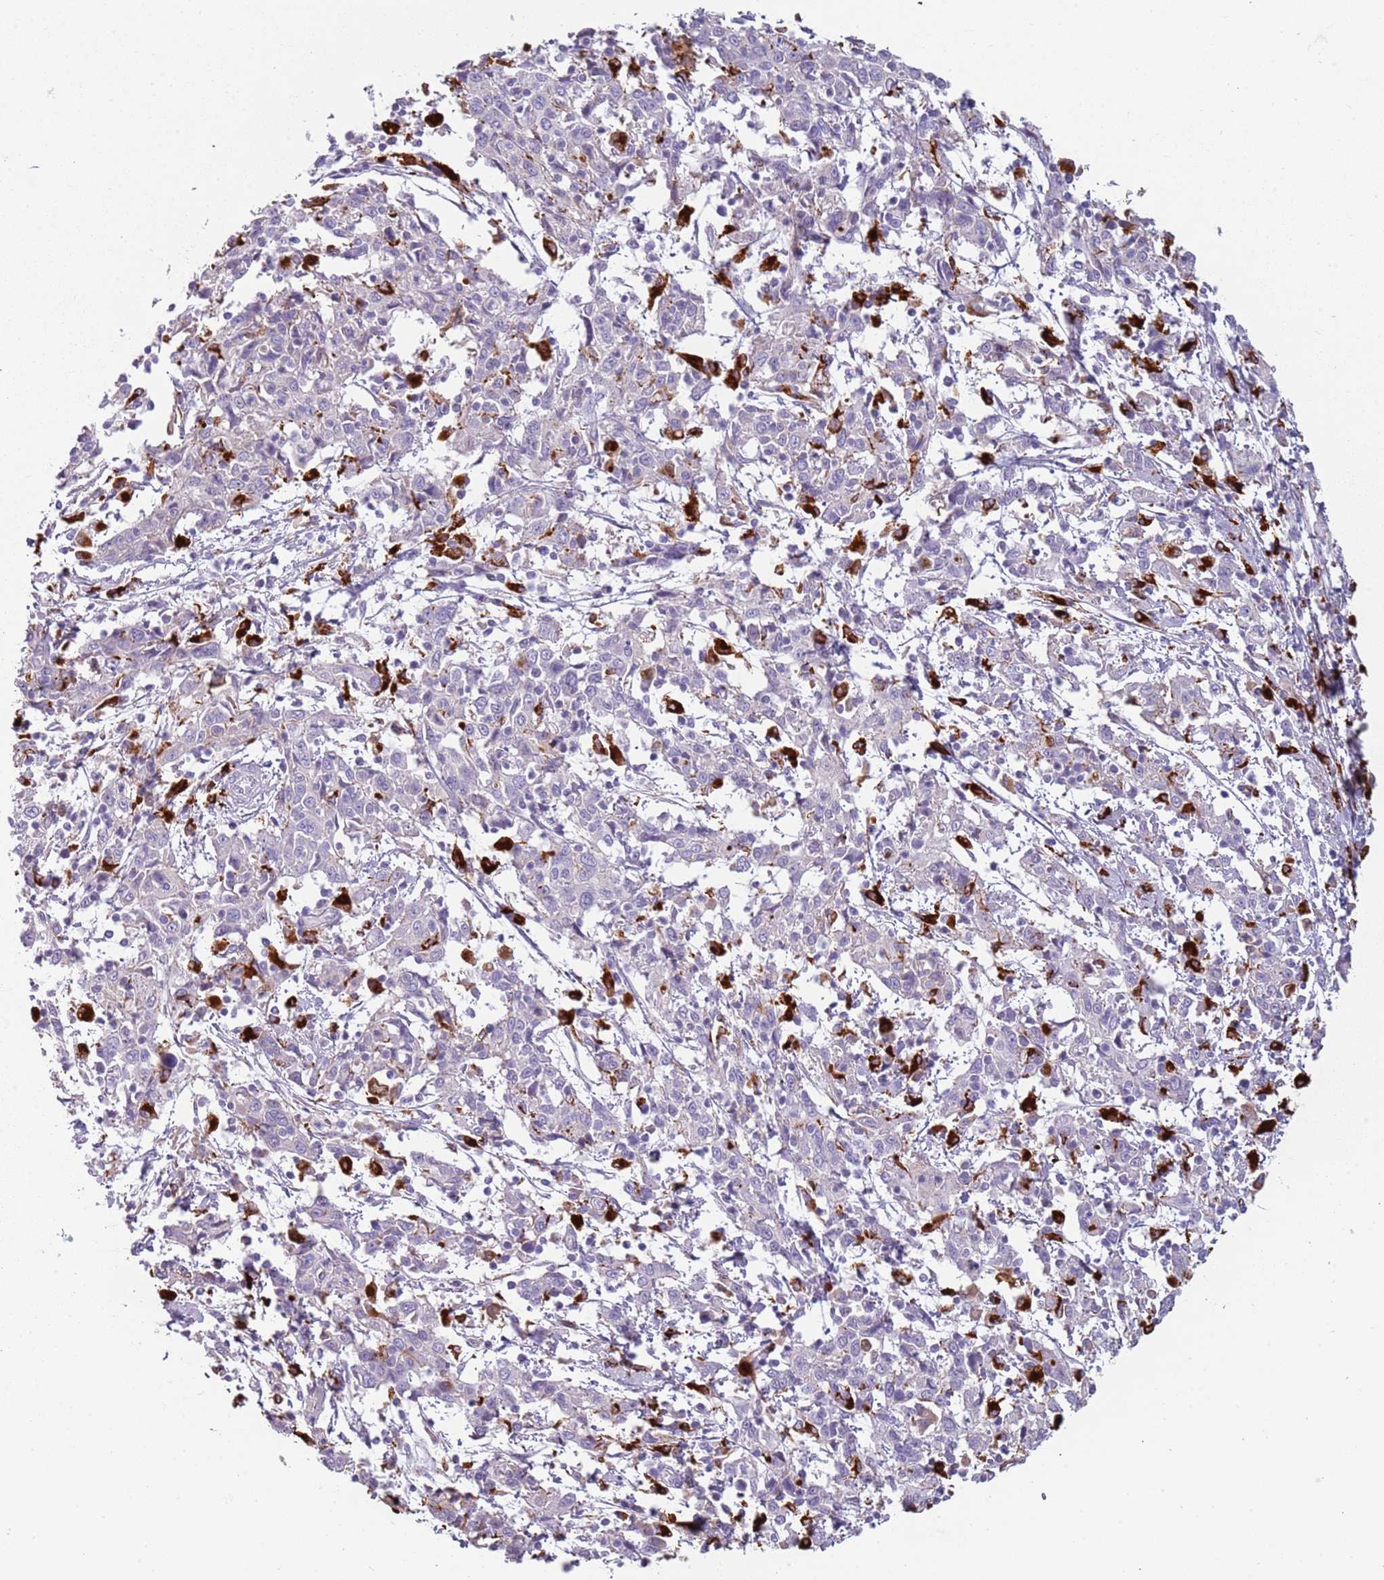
{"staining": {"intensity": "moderate", "quantity": "<25%", "location": "cytoplasmic/membranous"}, "tissue": "cervical cancer", "cell_type": "Tumor cells", "image_type": "cancer", "snomed": [{"axis": "morphology", "description": "Squamous cell carcinoma, NOS"}, {"axis": "topography", "description": "Cervix"}], "caption": "The image exhibits staining of squamous cell carcinoma (cervical), revealing moderate cytoplasmic/membranous protein positivity (brown color) within tumor cells. Immunohistochemistry (ihc) stains the protein of interest in brown and the nuclei are stained blue.", "gene": "NWD2", "patient": {"sex": "female", "age": 46}}